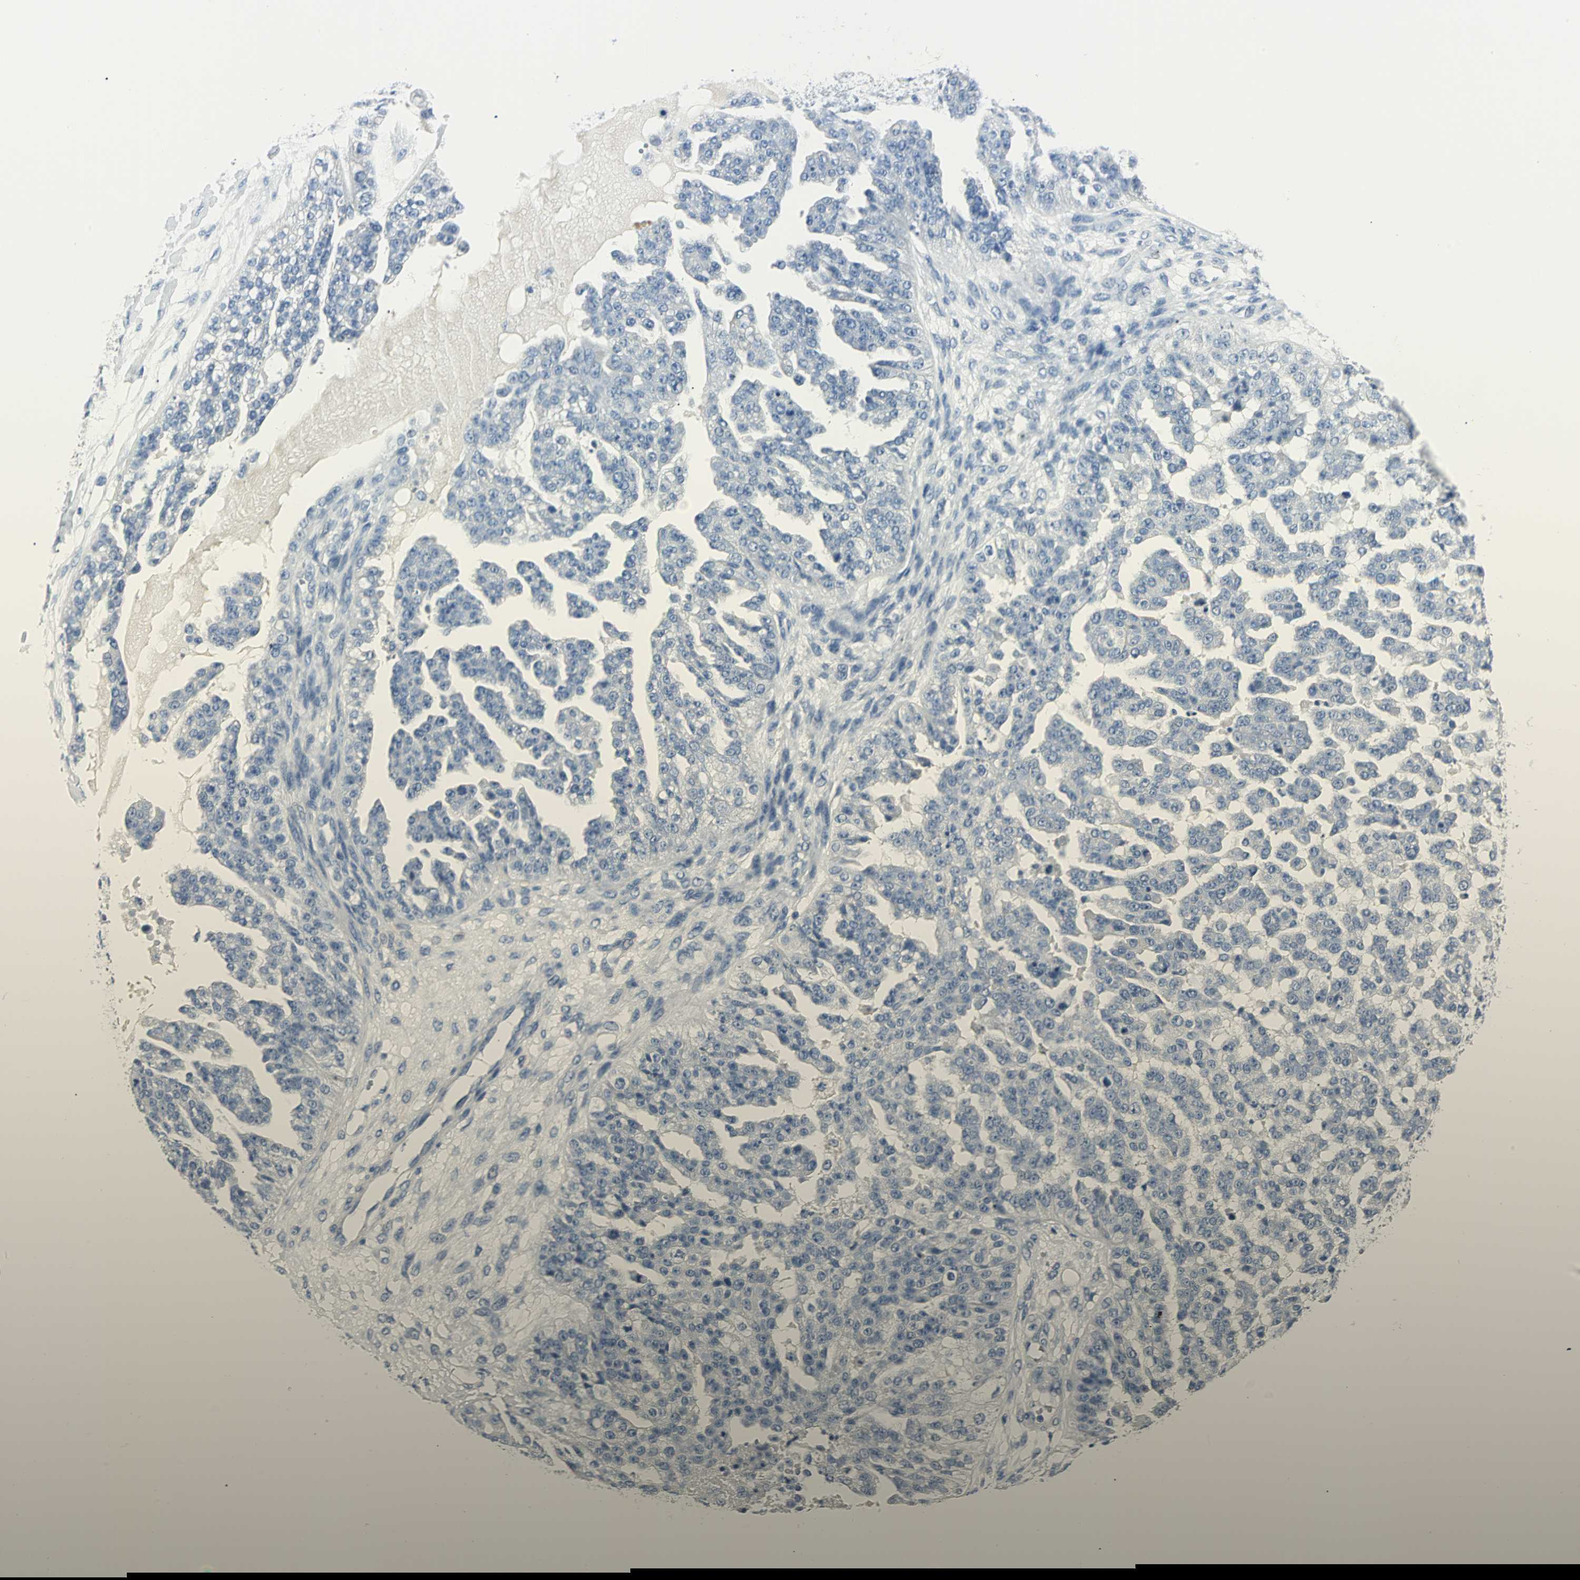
{"staining": {"intensity": "negative", "quantity": "none", "location": "none"}, "tissue": "ovarian cancer", "cell_type": "Tumor cells", "image_type": "cancer", "snomed": [{"axis": "morphology", "description": "Carcinoma, NOS"}, {"axis": "topography", "description": "Soft tissue"}, {"axis": "topography", "description": "Ovary"}], "caption": "The micrograph displays no staining of tumor cells in ovarian carcinoma.", "gene": "RIPOR1", "patient": {"sex": "female", "age": 54}}